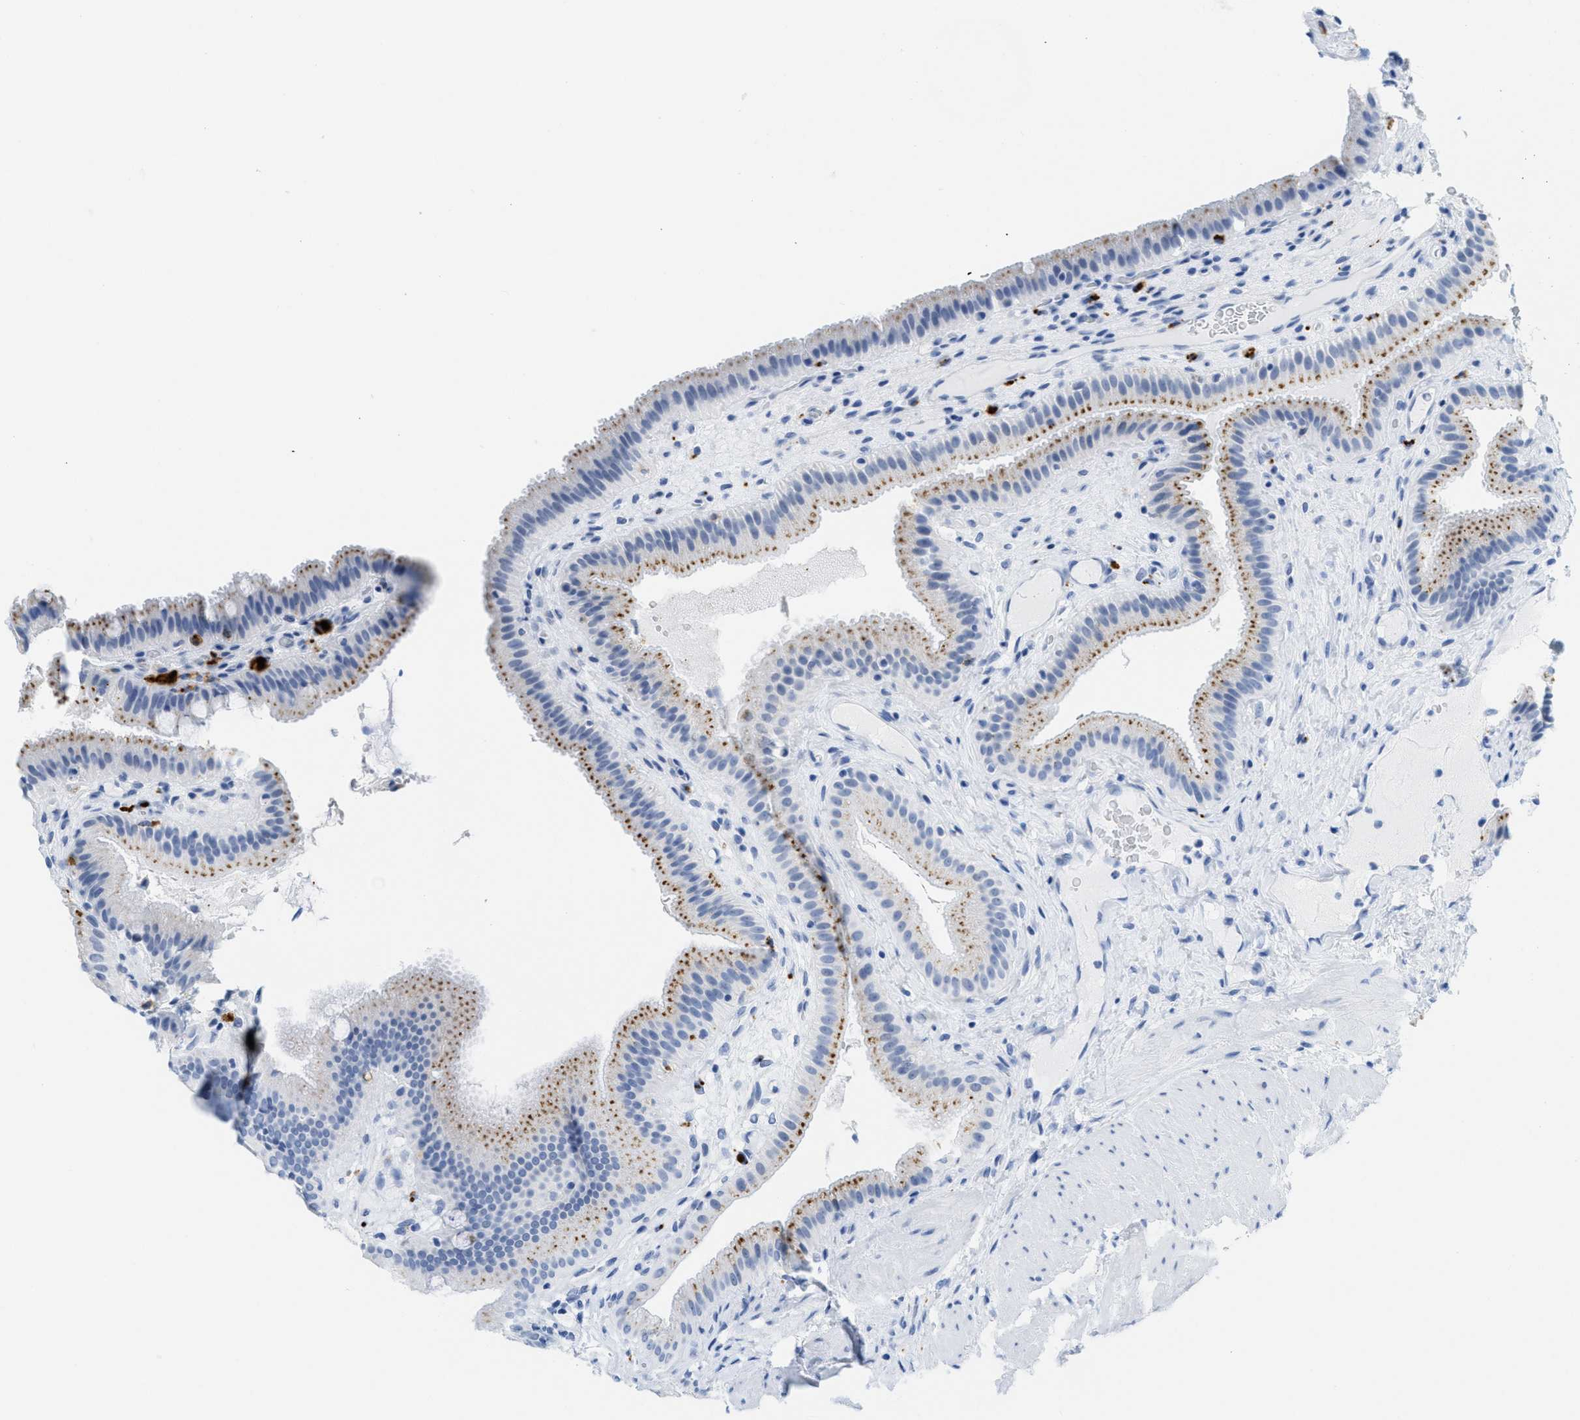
{"staining": {"intensity": "moderate", "quantity": "25%-75%", "location": "cytoplasmic/membranous"}, "tissue": "gallbladder", "cell_type": "Glandular cells", "image_type": "normal", "snomed": [{"axis": "morphology", "description": "Normal tissue, NOS"}, {"axis": "topography", "description": "Gallbladder"}], "caption": "A brown stain shows moderate cytoplasmic/membranous staining of a protein in glandular cells of unremarkable gallbladder. Ihc stains the protein in brown and the nuclei are stained blue.", "gene": "WDR4", "patient": {"sex": "male", "age": 49}}